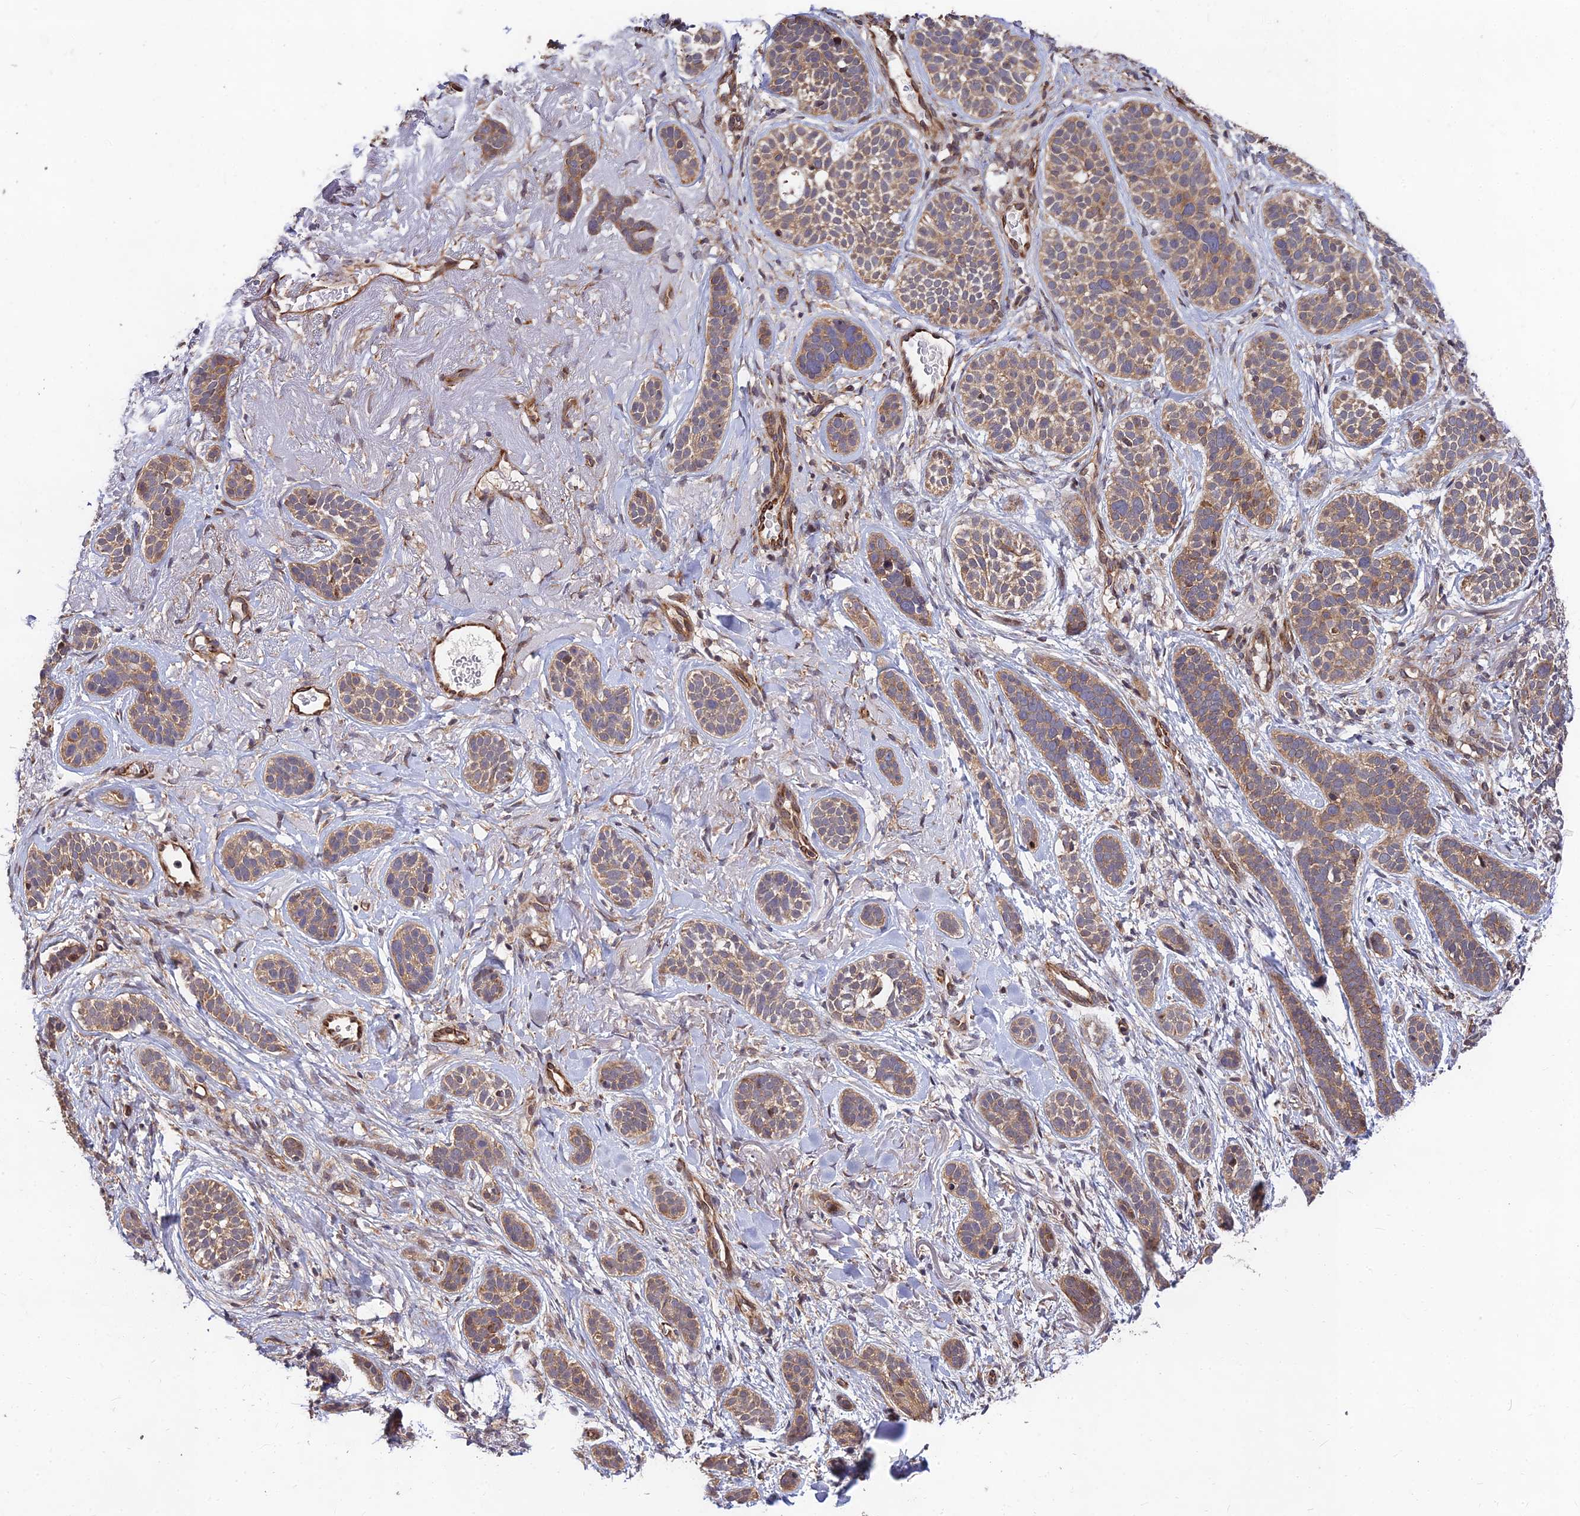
{"staining": {"intensity": "moderate", "quantity": "25%-75%", "location": "cytoplasmic/membranous"}, "tissue": "skin cancer", "cell_type": "Tumor cells", "image_type": "cancer", "snomed": [{"axis": "morphology", "description": "Basal cell carcinoma"}, {"axis": "topography", "description": "Skin"}], "caption": "Immunohistochemical staining of human skin basal cell carcinoma demonstrates moderate cytoplasmic/membranous protein staining in about 25%-75% of tumor cells. Immunohistochemistry (ihc) stains the protein of interest in brown and the nuclei are stained blue.", "gene": "MKKS", "patient": {"sex": "male", "age": 71}}